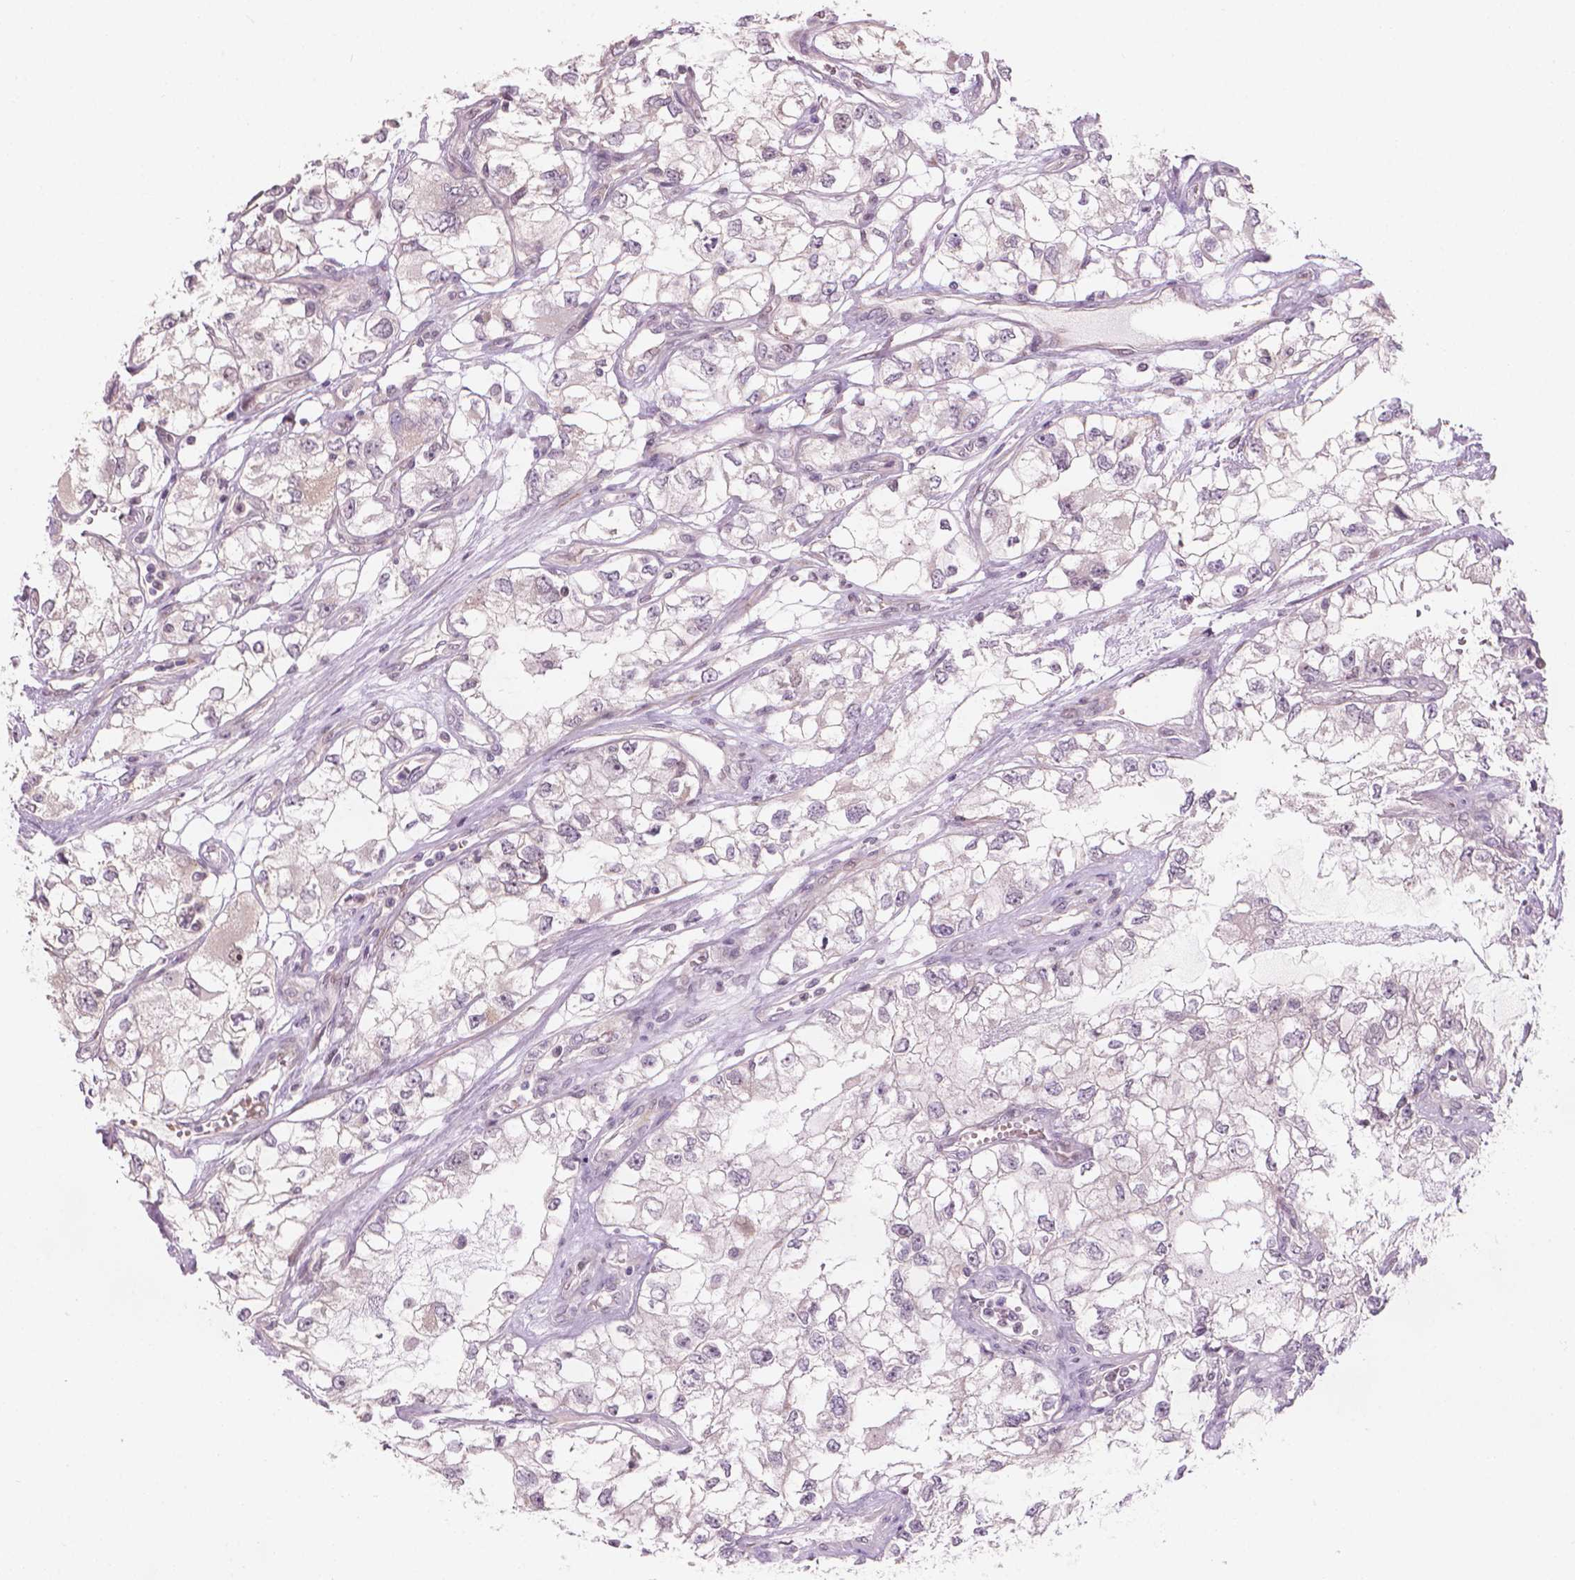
{"staining": {"intensity": "negative", "quantity": "none", "location": "none"}, "tissue": "renal cancer", "cell_type": "Tumor cells", "image_type": "cancer", "snomed": [{"axis": "morphology", "description": "Adenocarcinoma, NOS"}, {"axis": "topography", "description": "Kidney"}], "caption": "An immunohistochemistry histopathology image of adenocarcinoma (renal) is shown. There is no staining in tumor cells of adenocarcinoma (renal).", "gene": "IFFO1", "patient": {"sex": "female", "age": 59}}